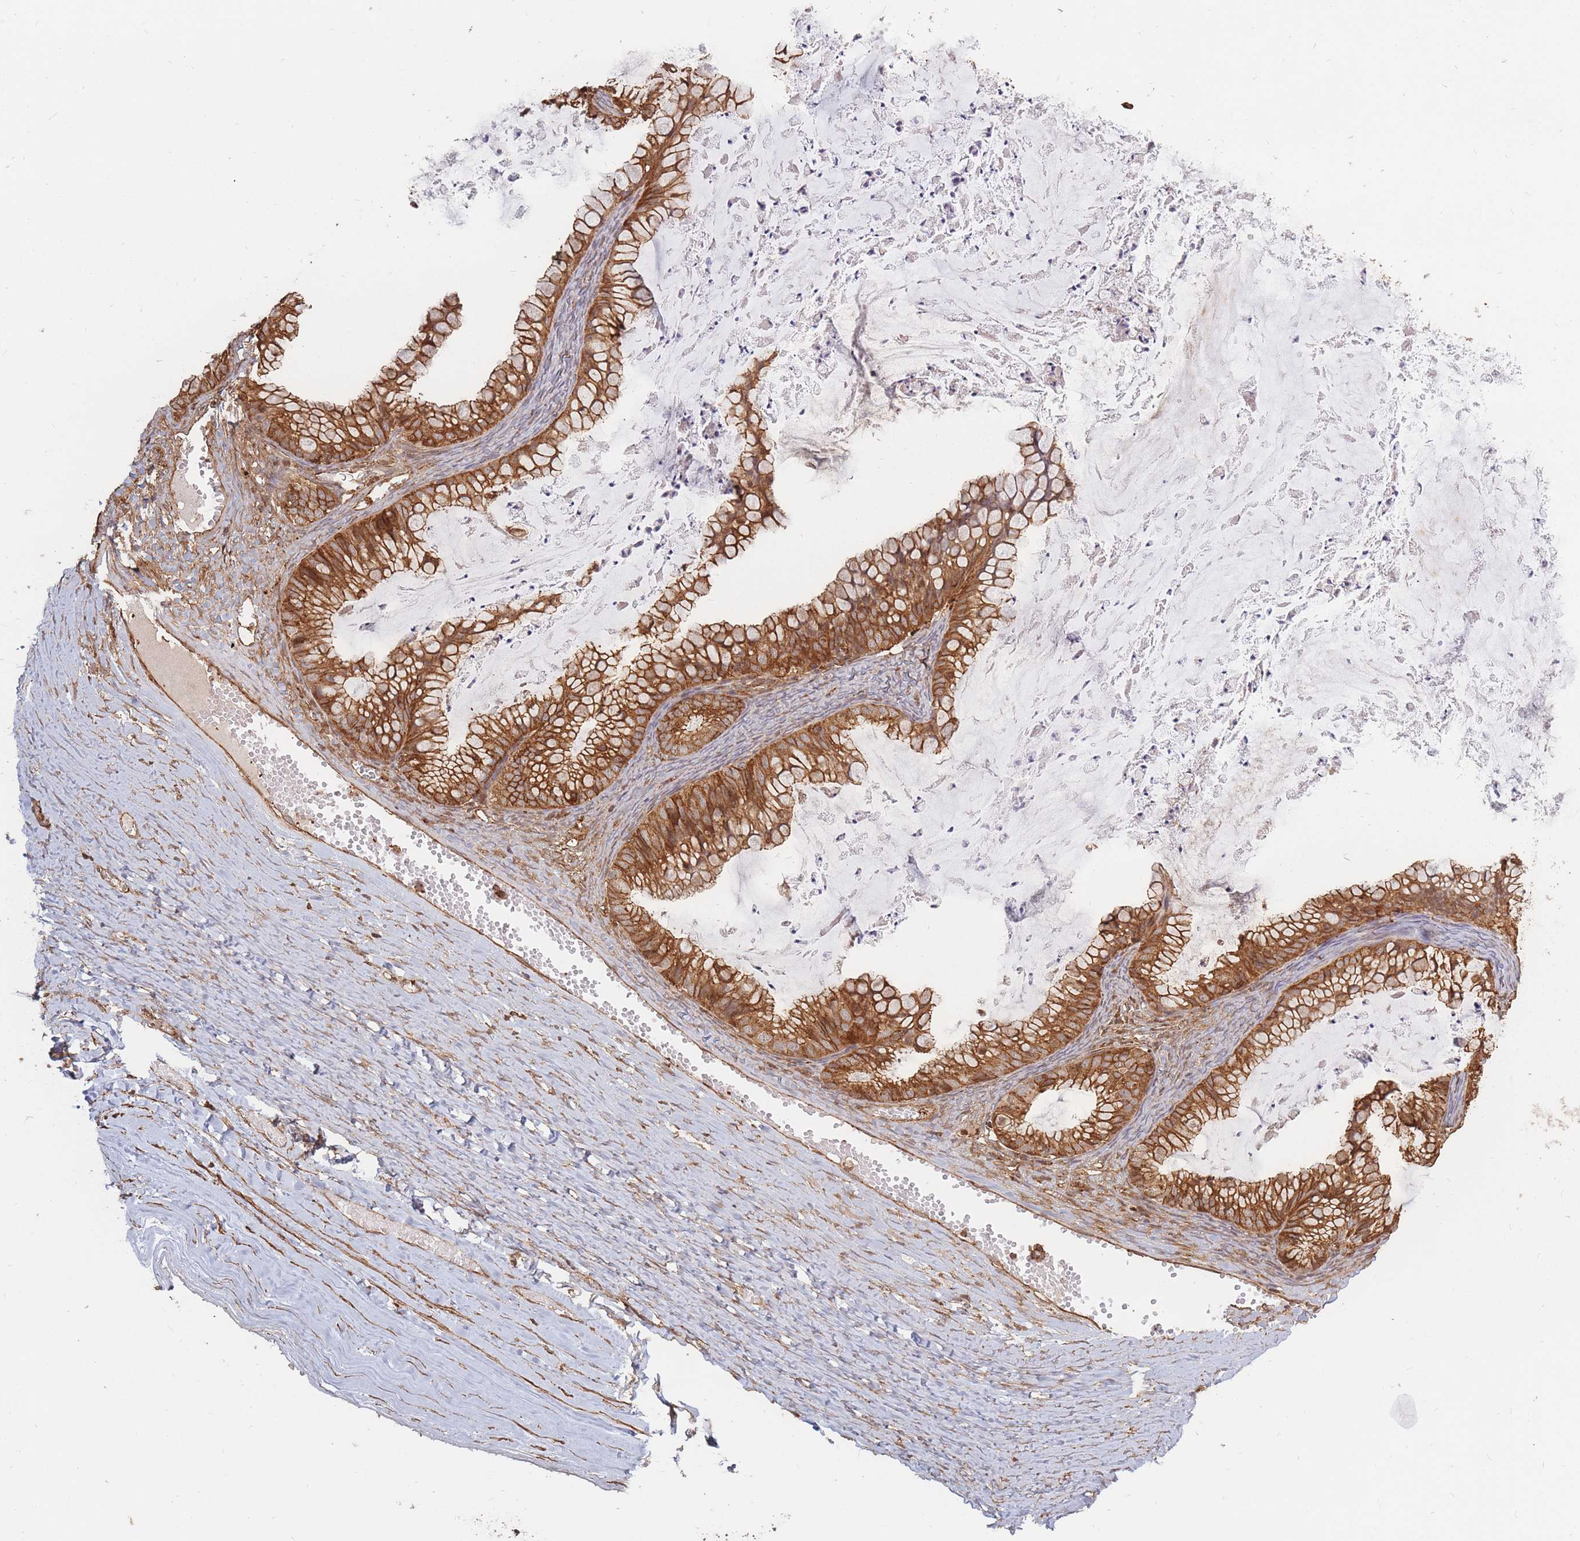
{"staining": {"intensity": "strong", "quantity": ">75%", "location": "cytoplasmic/membranous"}, "tissue": "ovarian cancer", "cell_type": "Tumor cells", "image_type": "cancer", "snomed": [{"axis": "morphology", "description": "Cystadenocarcinoma, mucinous, NOS"}, {"axis": "topography", "description": "Ovary"}], "caption": "Protein analysis of mucinous cystadenocarcinoma (ovarian) tissue demonstrates strong cytoplasmic/membranous staining in approximately >75% of tumor cells.", "gene": "RASSF2", "patient": {"sex": "female", "age": 35}}